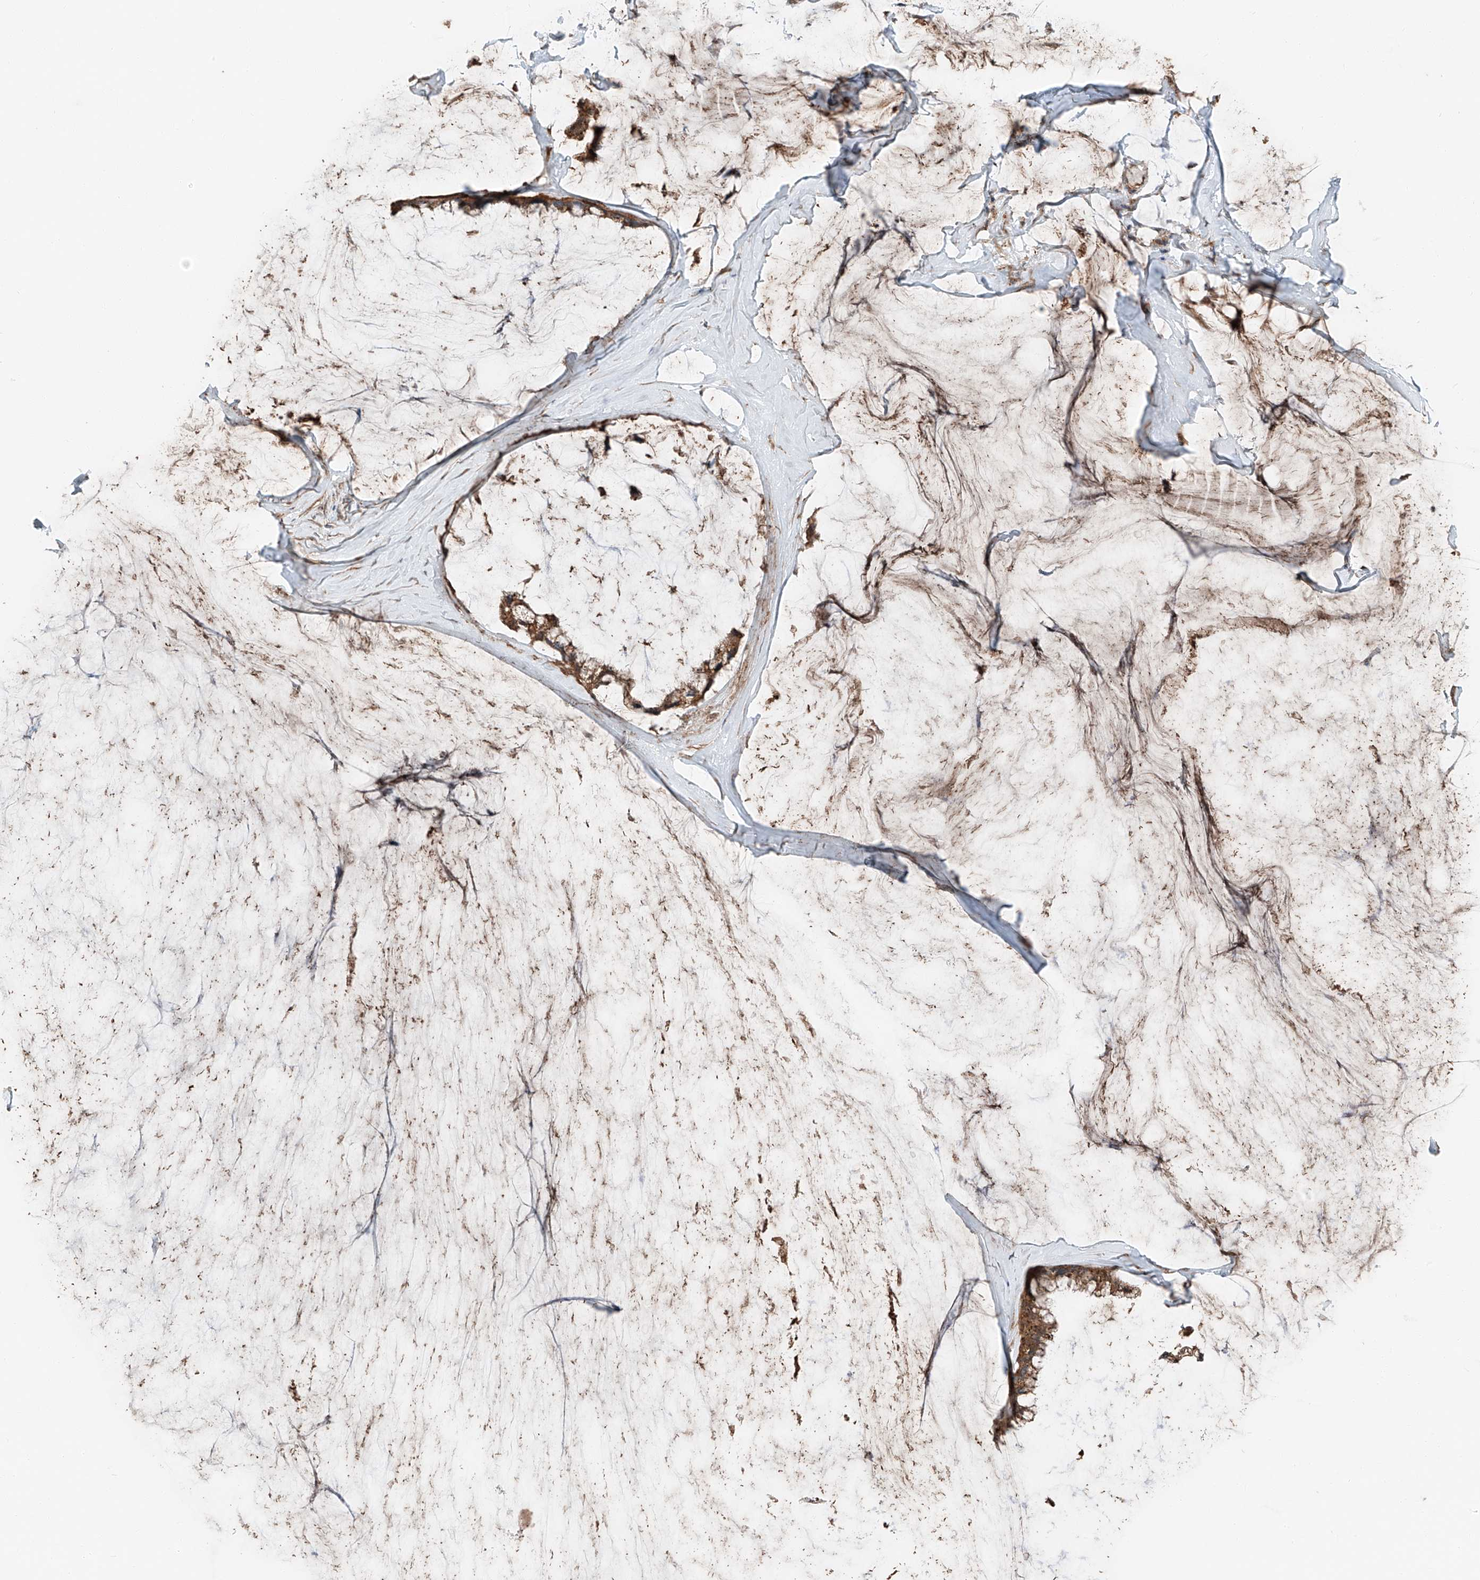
{"staining": {"intensity": "moderate", "quantity": ">75%", "location": "cytoplasmic/membranous"}, "tissue": "ovarian cancer", "cell_type": "Tumor cells", "image_type": "cancer", "snomed": [{"axis": "morphology", "description": "Cystadenocarcinoma, mucinous, NOS"}, {"axis": "topography", "description": "Ovary"}], "caption": "The photomicrograph displays immunohistochemical staining of ovarian cancer. There is moderate cytoplasmic/membranous positivity is appreciated in approximately >75% of tumor cells.", "gene": "CEP162", "patient": {"sex": "female", "age": 39}}